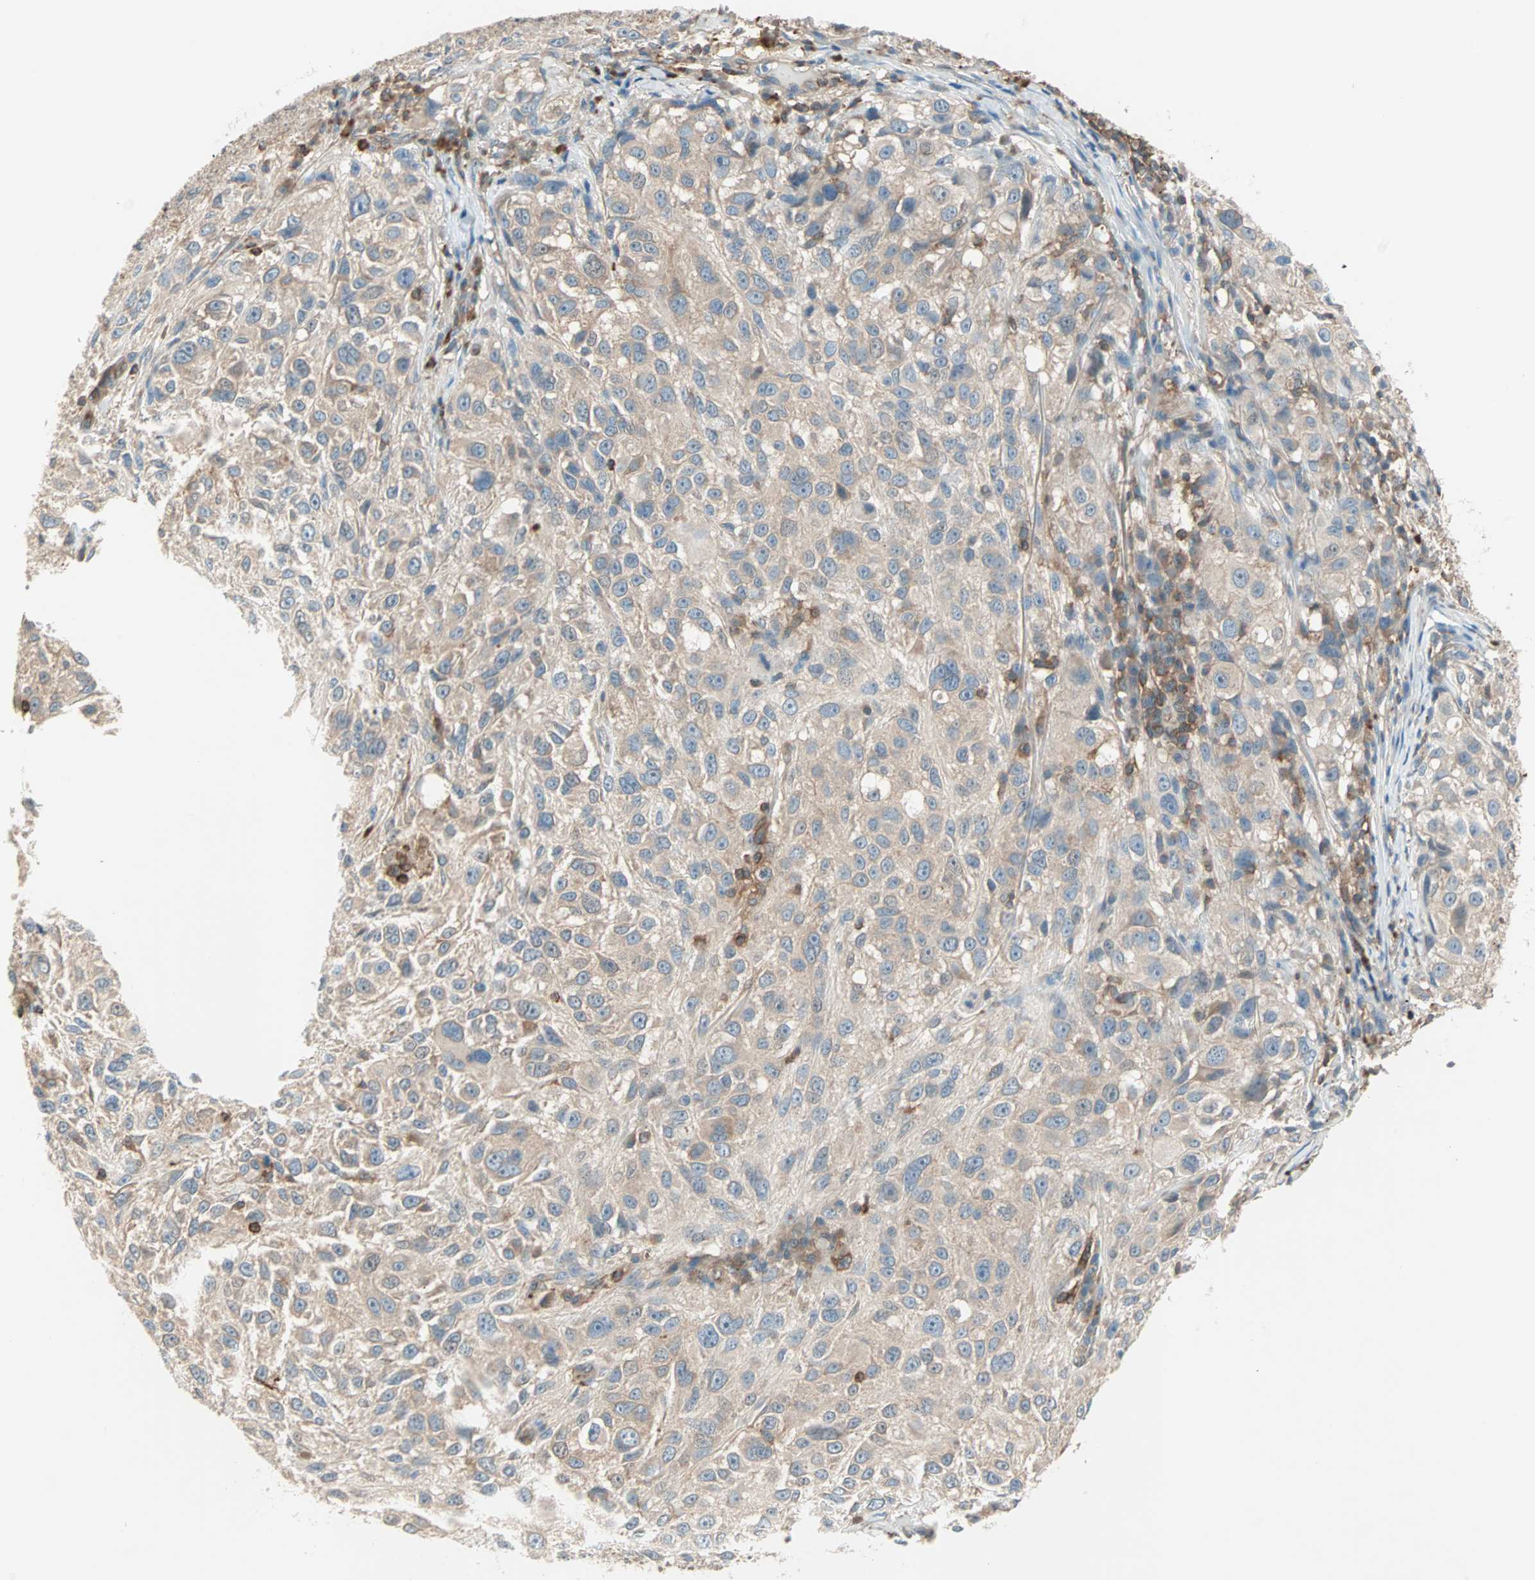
{"staining": {"intensity": "weak", "quantity": ">75%", "location": "cytoplasmic/membranous"}, "tissue": "melanoma", "cell_type": "Tumor cells", "image_type": "cancer", "snomed": [{"axis": "morphology", "description": "Necrosis, NOS"}, {"axis": "morphology", "description": "Malignant melanoma, NOS"}, {"axis": "topography", "description": "Skin"}], "caption": "Weak cytoplasmic/membranous expression for a protein is appreciated in about >75% of tumor cells of malignant melanoma using immunohistochemistry (IHC).", "gene": "TEC", "patient": {"sex": "female", "age": 87}}